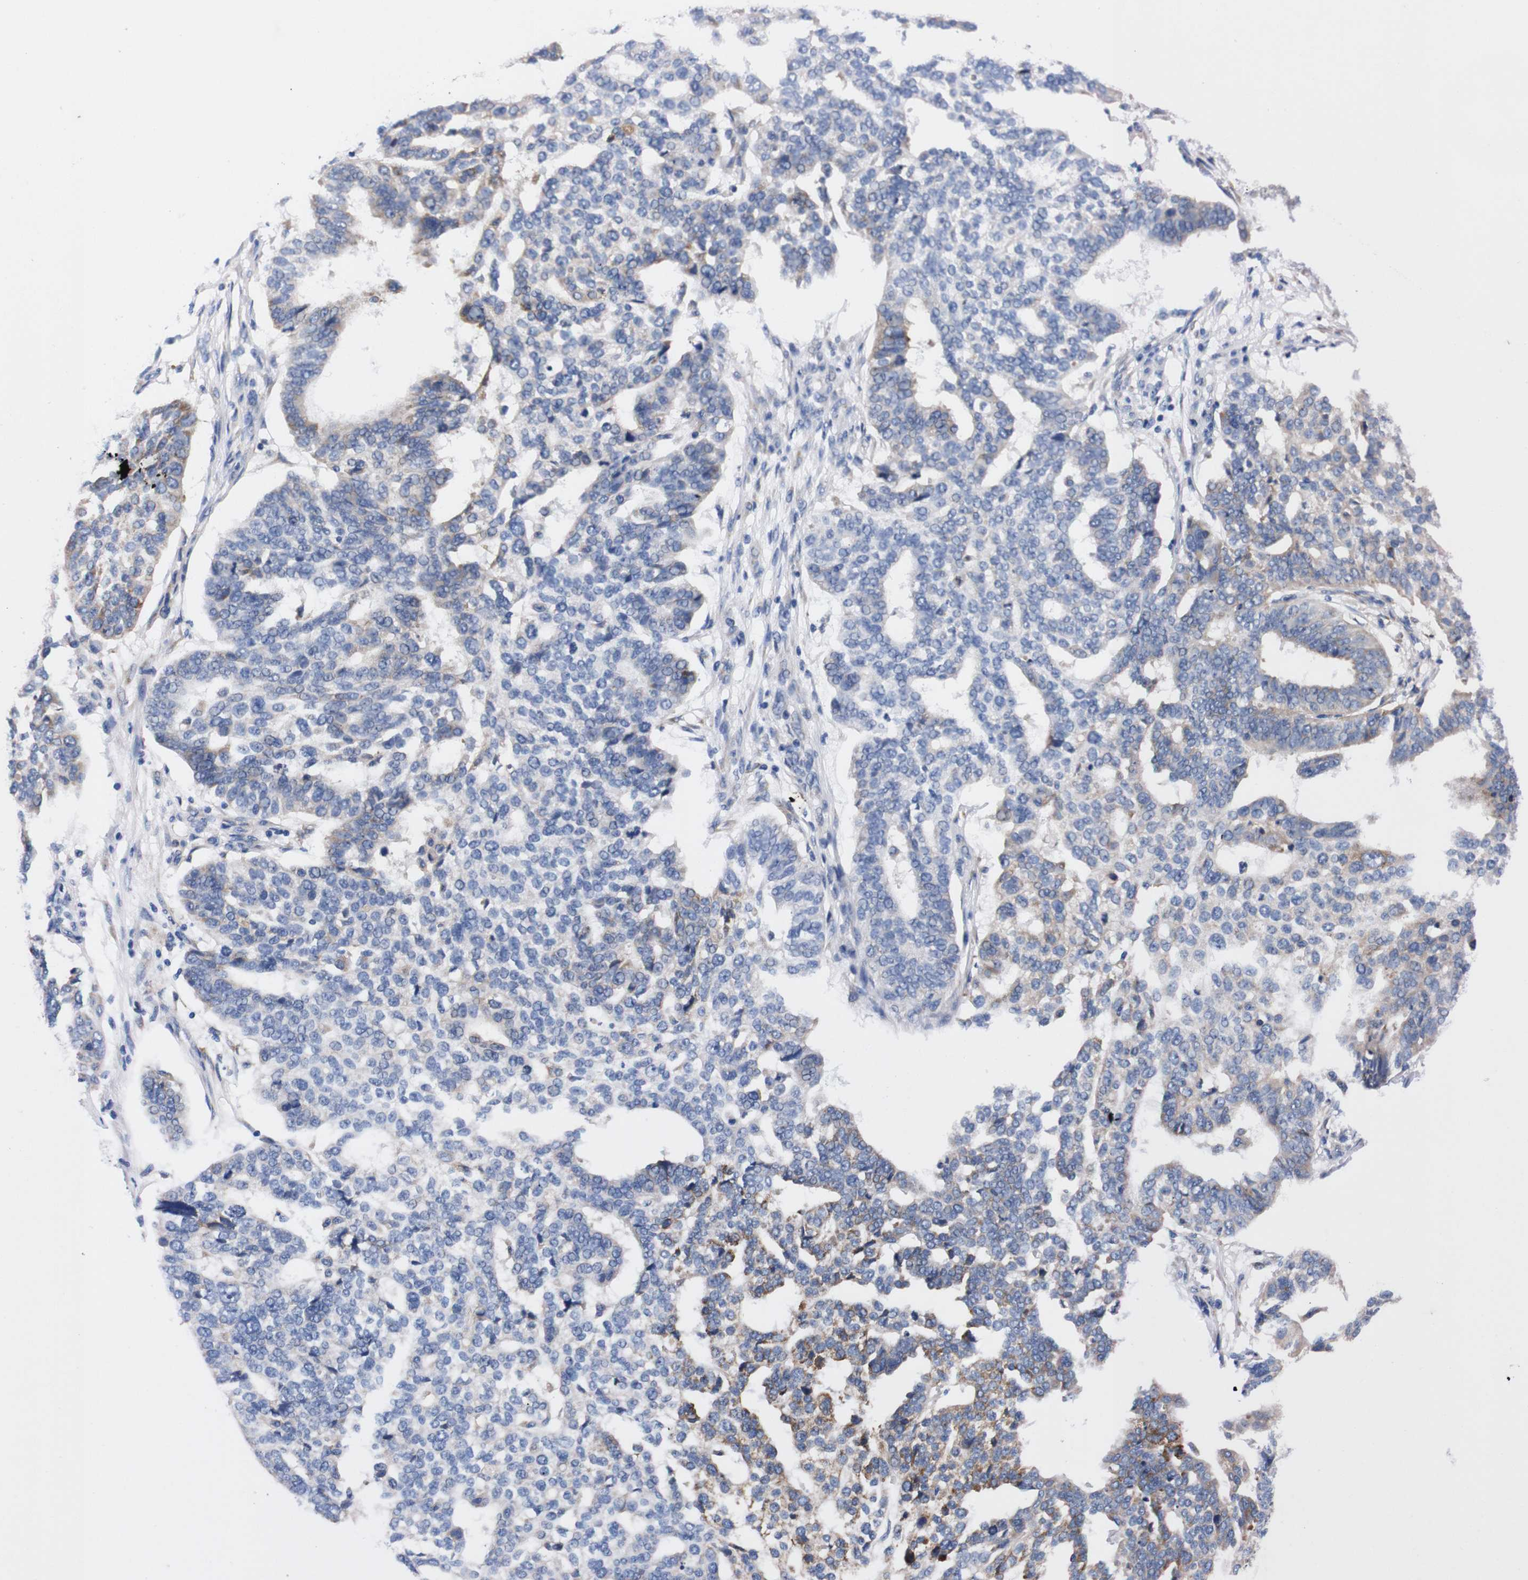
{"staining": {"intensity": "negative", "quantity": "none", "location": "none"}, "tissue": "ovarian cancer", "cell_type": "Tumor cells", "image_type": "cancer", "snomed": [{"axis": "morphology", "description": "Cystadenocarcinoma, serous, NOS"}, {"axis": "topography", "description": "Ovary"}], "caption": "This micrograph is of ovarian serous cystadenocarcinoma stained with IHC to label a protein in brown with the nuclei are counter-stained blue. There is no expression in tumor cells.", "gene": "NEBL", "patient": {"sex": "female", "age": 59}}